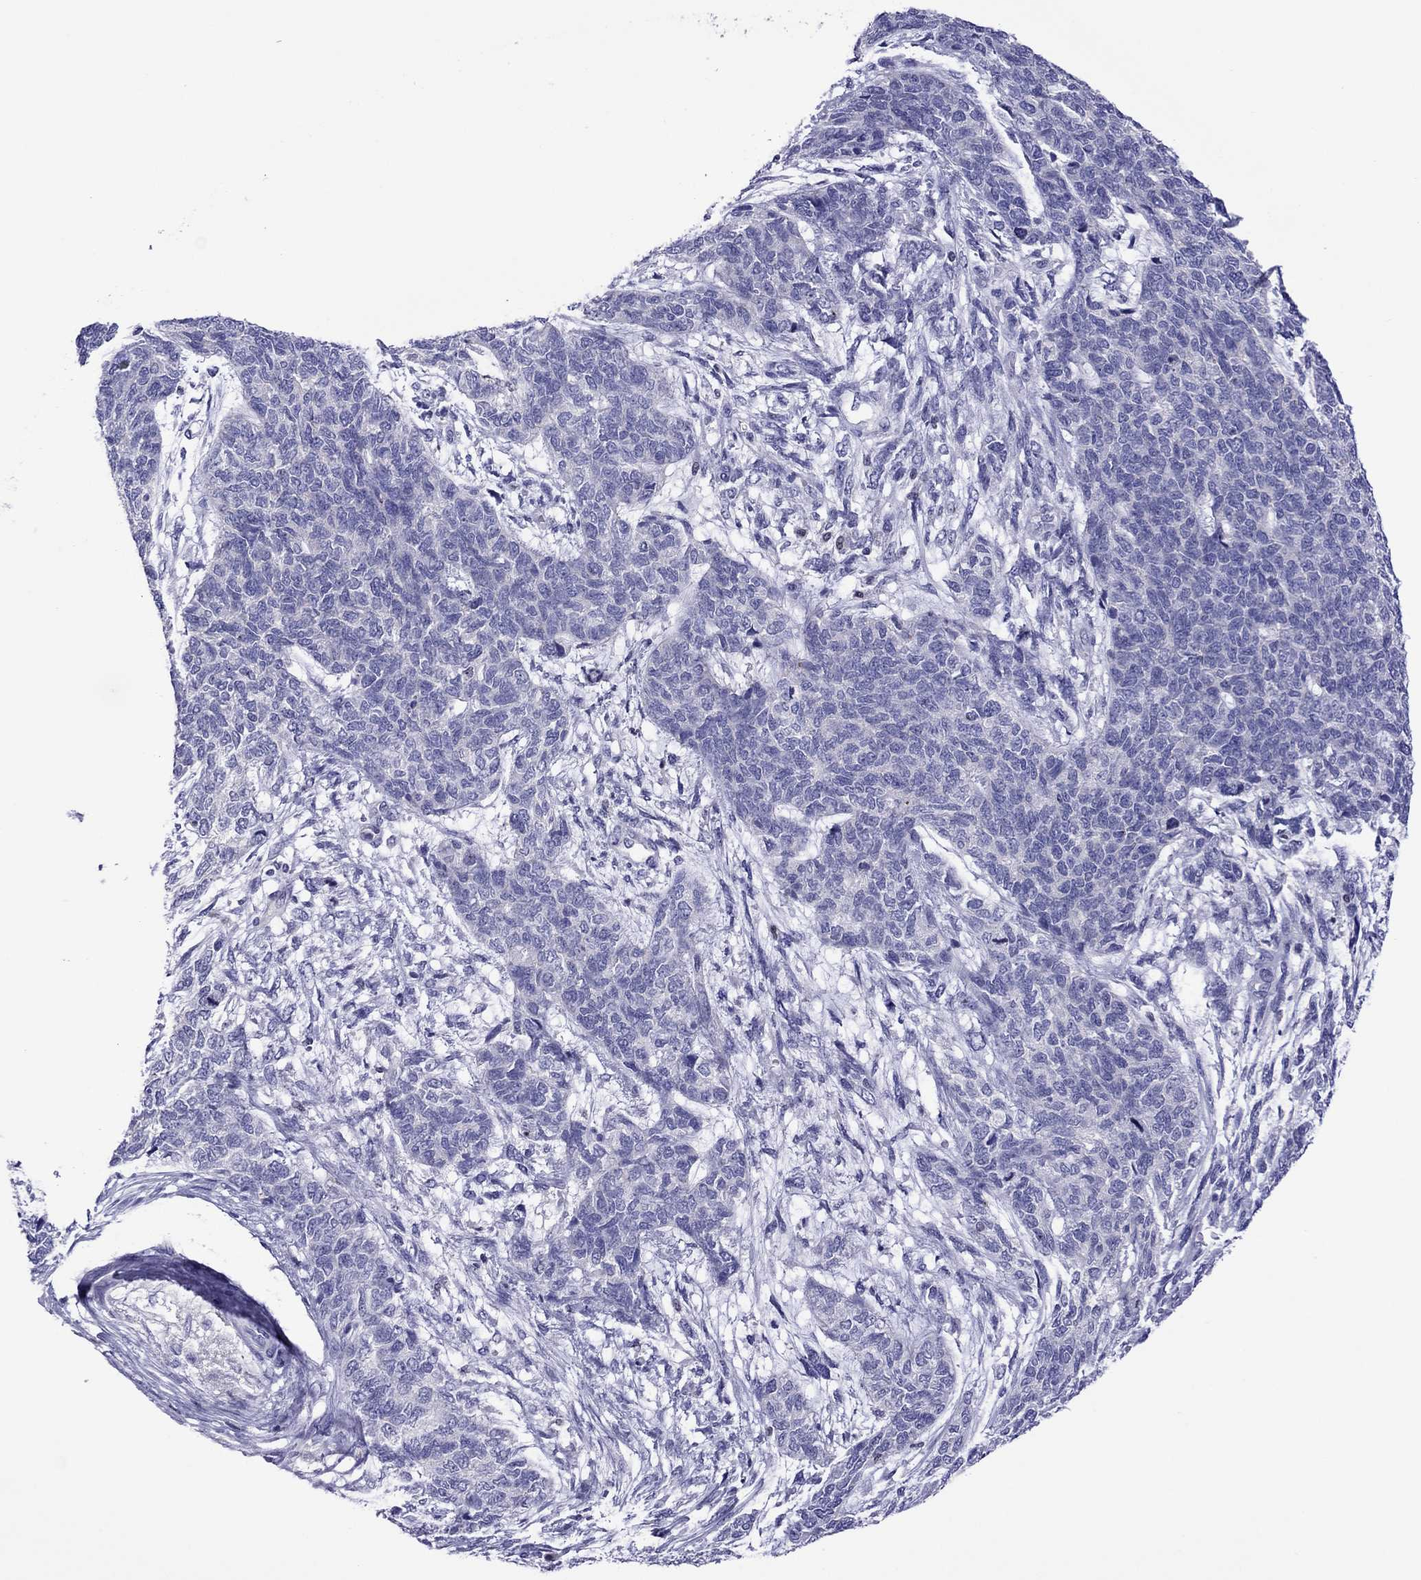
{"staining": {"intensity": "negative", "quantity": "none", "location": "none"}, "tissue": "cervical cancer", "cell_type": "Tumor cells", "image_type": "cancer", "snomed": [{"axis": "morphology", "description": "Squamous cell carcinoma, NOS"}, {"axis": "topography", "description": "Cervix"}], "caption": "IHC of cervical cancer reveals no expression in tumor cells.", "gene": "MPZ", "patient": {"sex": "female", "age": 63}}